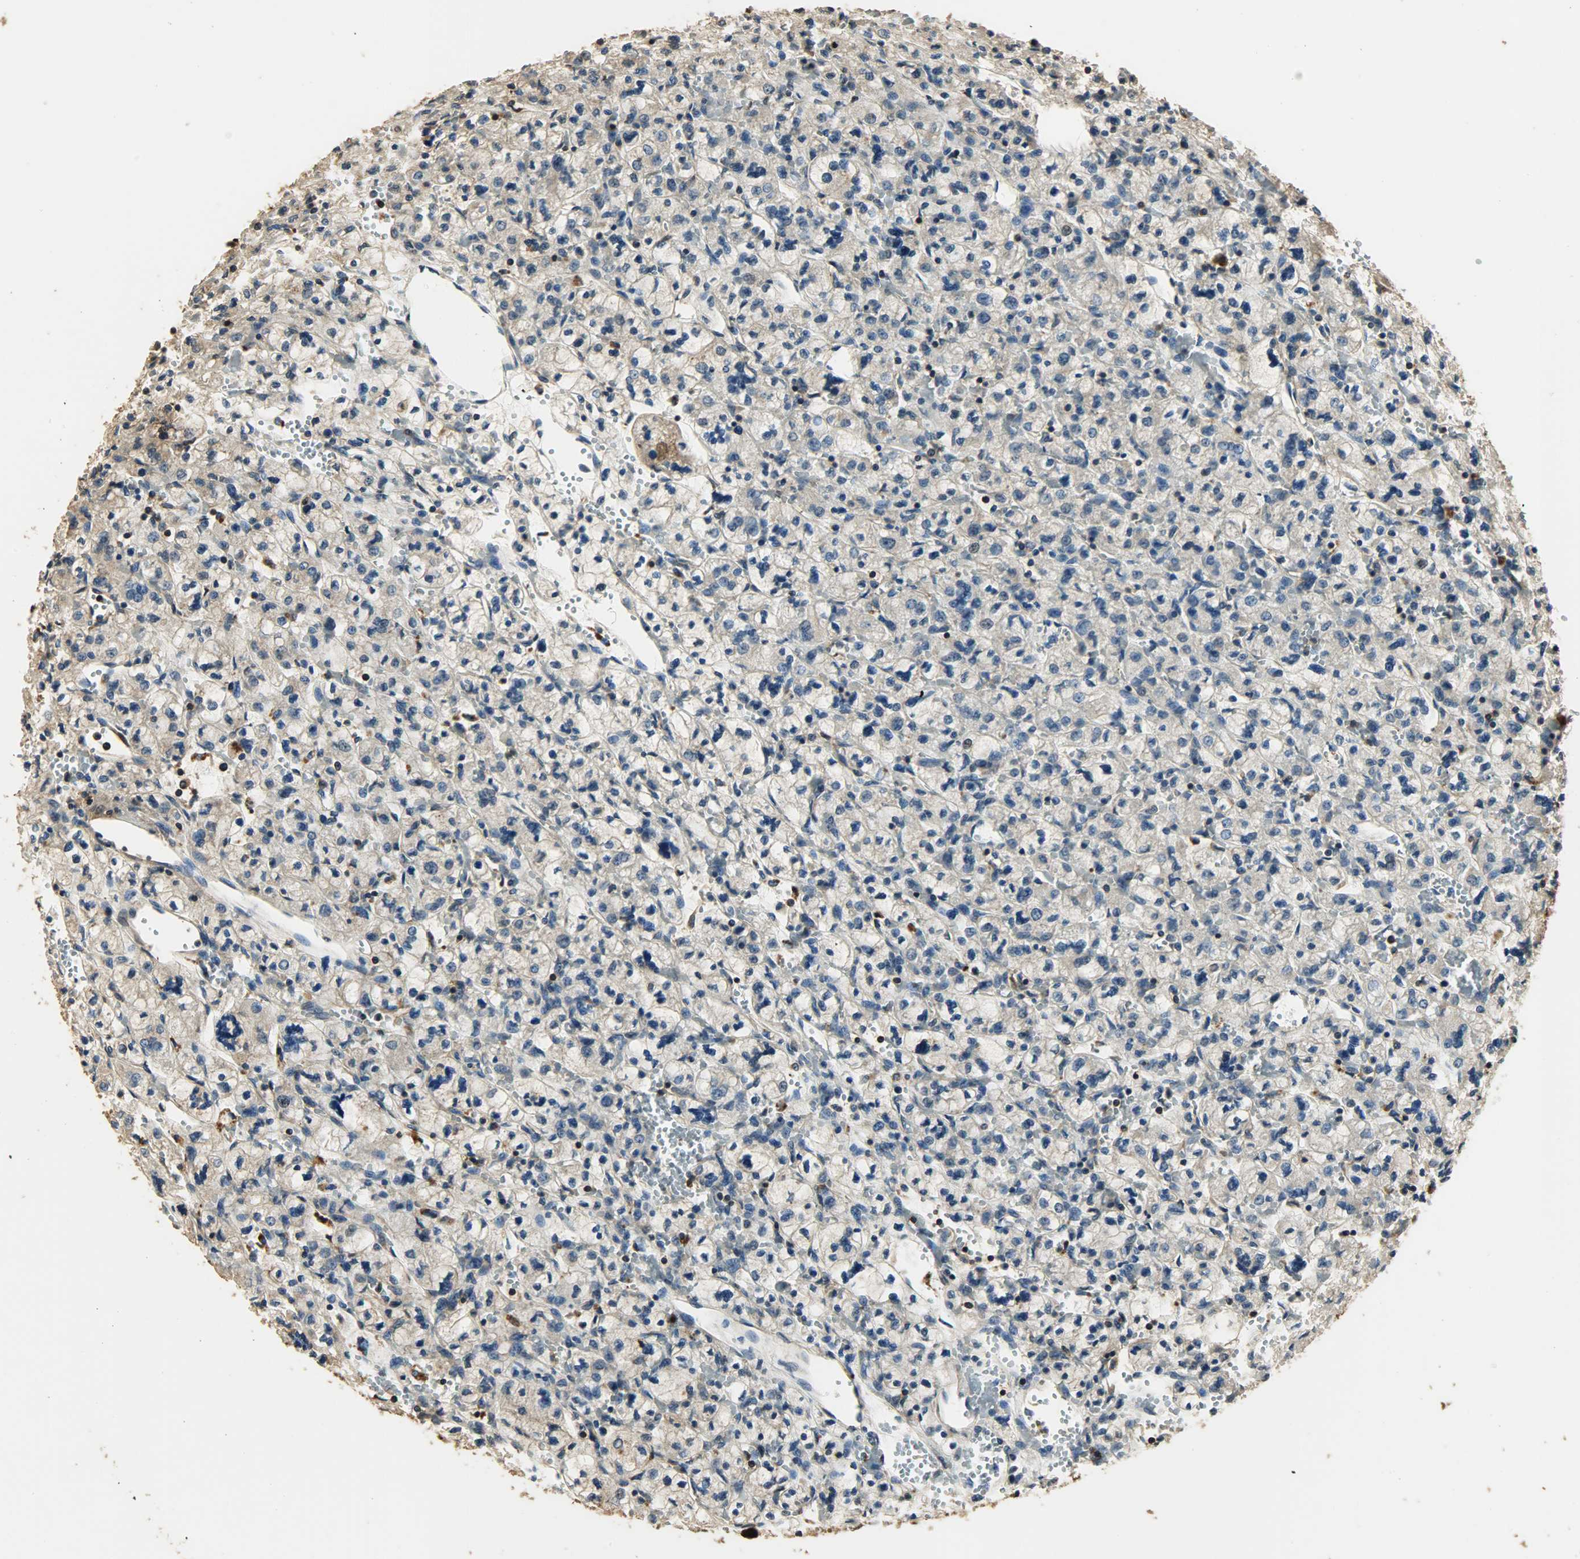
{"staining": {"intensity": "moderate", "quantity": ">75%", "location": "cytoplasmic/membranous,nuclear"}, "tissue": "renal cancer", "cell_type": "Tumor cells", "image_type": "cancer", "snomed": [{"axis": "morphology", "description": "Adenocarcinoma, NOS"}, {"axis": "topography", "description": "Kidney"}], "caption": "About >75% of tumor cells in human renal cancer reveal moderate cytoplasmic/membranous and nuclear protein staining as visualized by brown immunohistochemical staining.", "gene": "YWHAZ", "patient": {"sex": "female", "age": 83}}